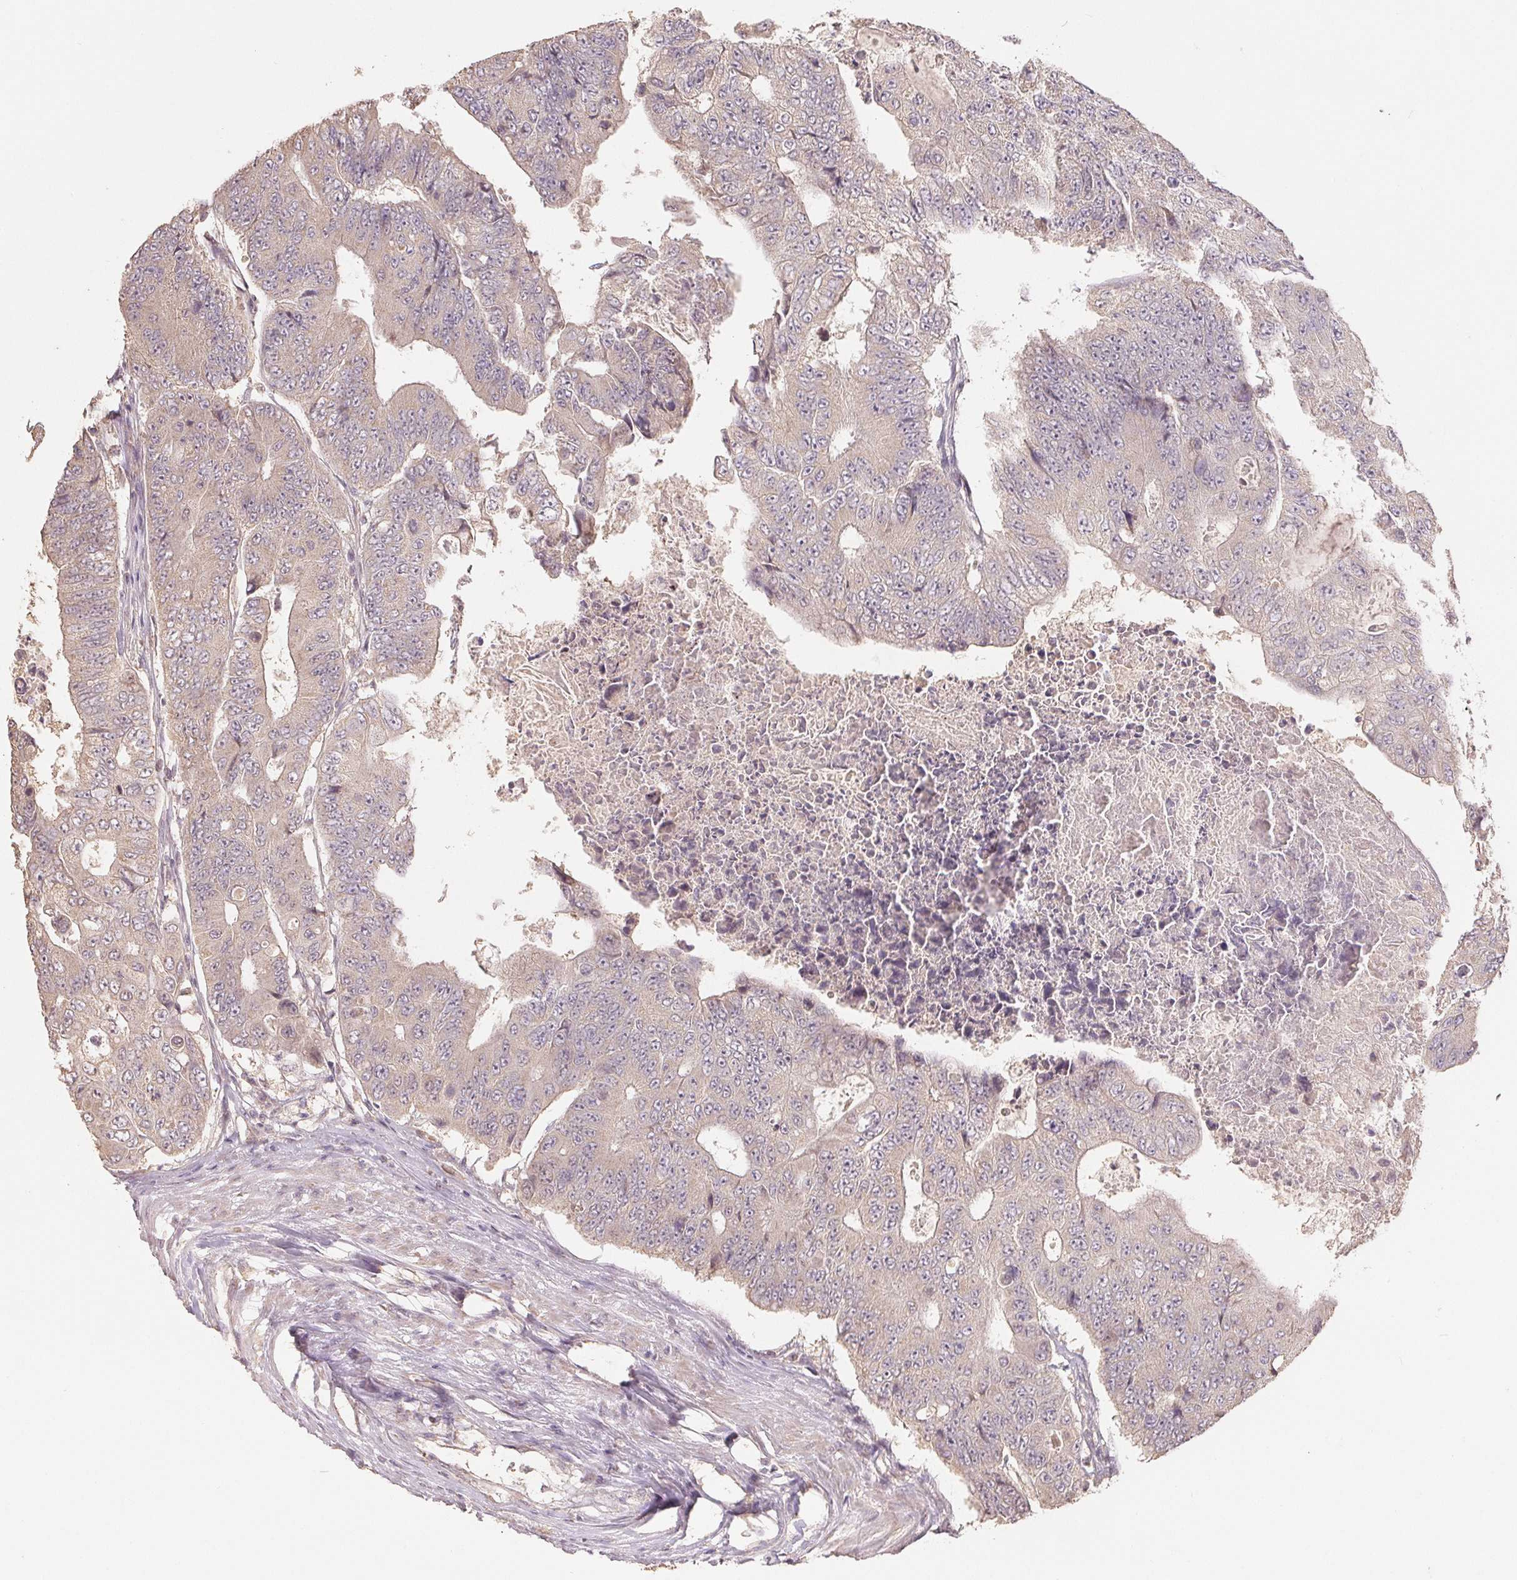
{"staining": {"intensity": "negative", "quantity": "none", "location": "none"}, "tissue": "colorectal cancer", "cell_type": "Tumor cells", "image_type": "cancer", "snomed": [{"axis": "morphology", "description": "Adenocarcinoma, NOS"}, {"axis": "topography", "description": "Colon"}], "caption": "High power microscopy micrograph of an immunohistochemistry photomicrograph of colorectal cancer, revealing no significant positivity in tumor cells. Brightfield microscopy of IHC stained with DAB (brown) and hematoxylin (blue), captured at high magnification.", "gene": "COX14", "patient": {"sex": "female", "age": 48}}